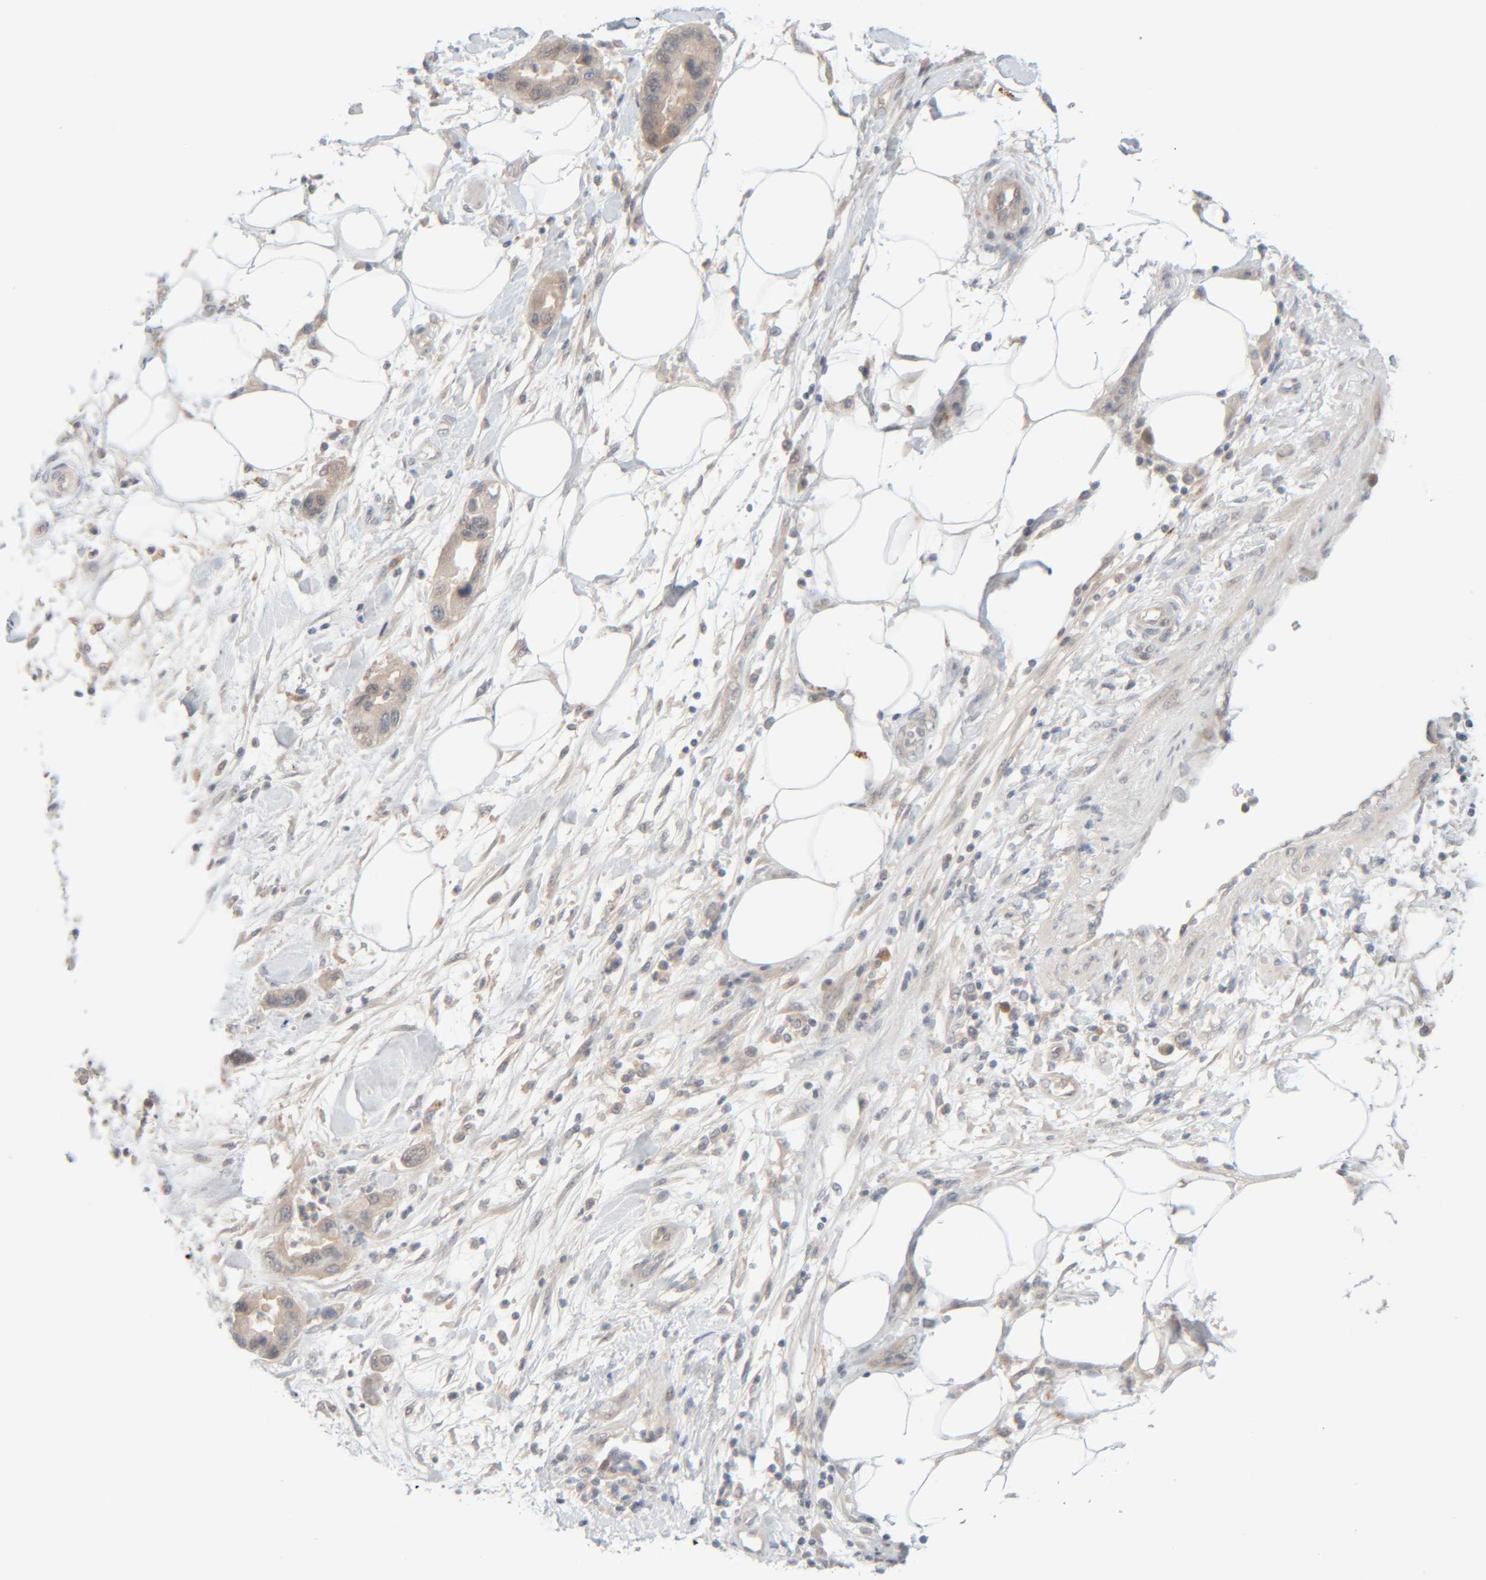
{"staining": {"intensity": "weak", "quantity": "<25%", "location": "cytoplasmic/membranous"}, "tissue": "pancreatic cancer", "cell_type": "Tumor cells", "image_type": "cancer", "snomed": [{"axis": "morphology", "description": "Normal tissue, NOS"}, {"axis": "morphology", "description": "Adenocarcinoma, NOS"}, {"axis": "topography", "description": "Pancreas"}], "caption": "Human pancreatic cancer stained for a protein using immunohistochemistry (IHC) exhibits no positivity in tumor cells.", "gene": "CHKA", "patient": {"sex": "female", "age": 71}}